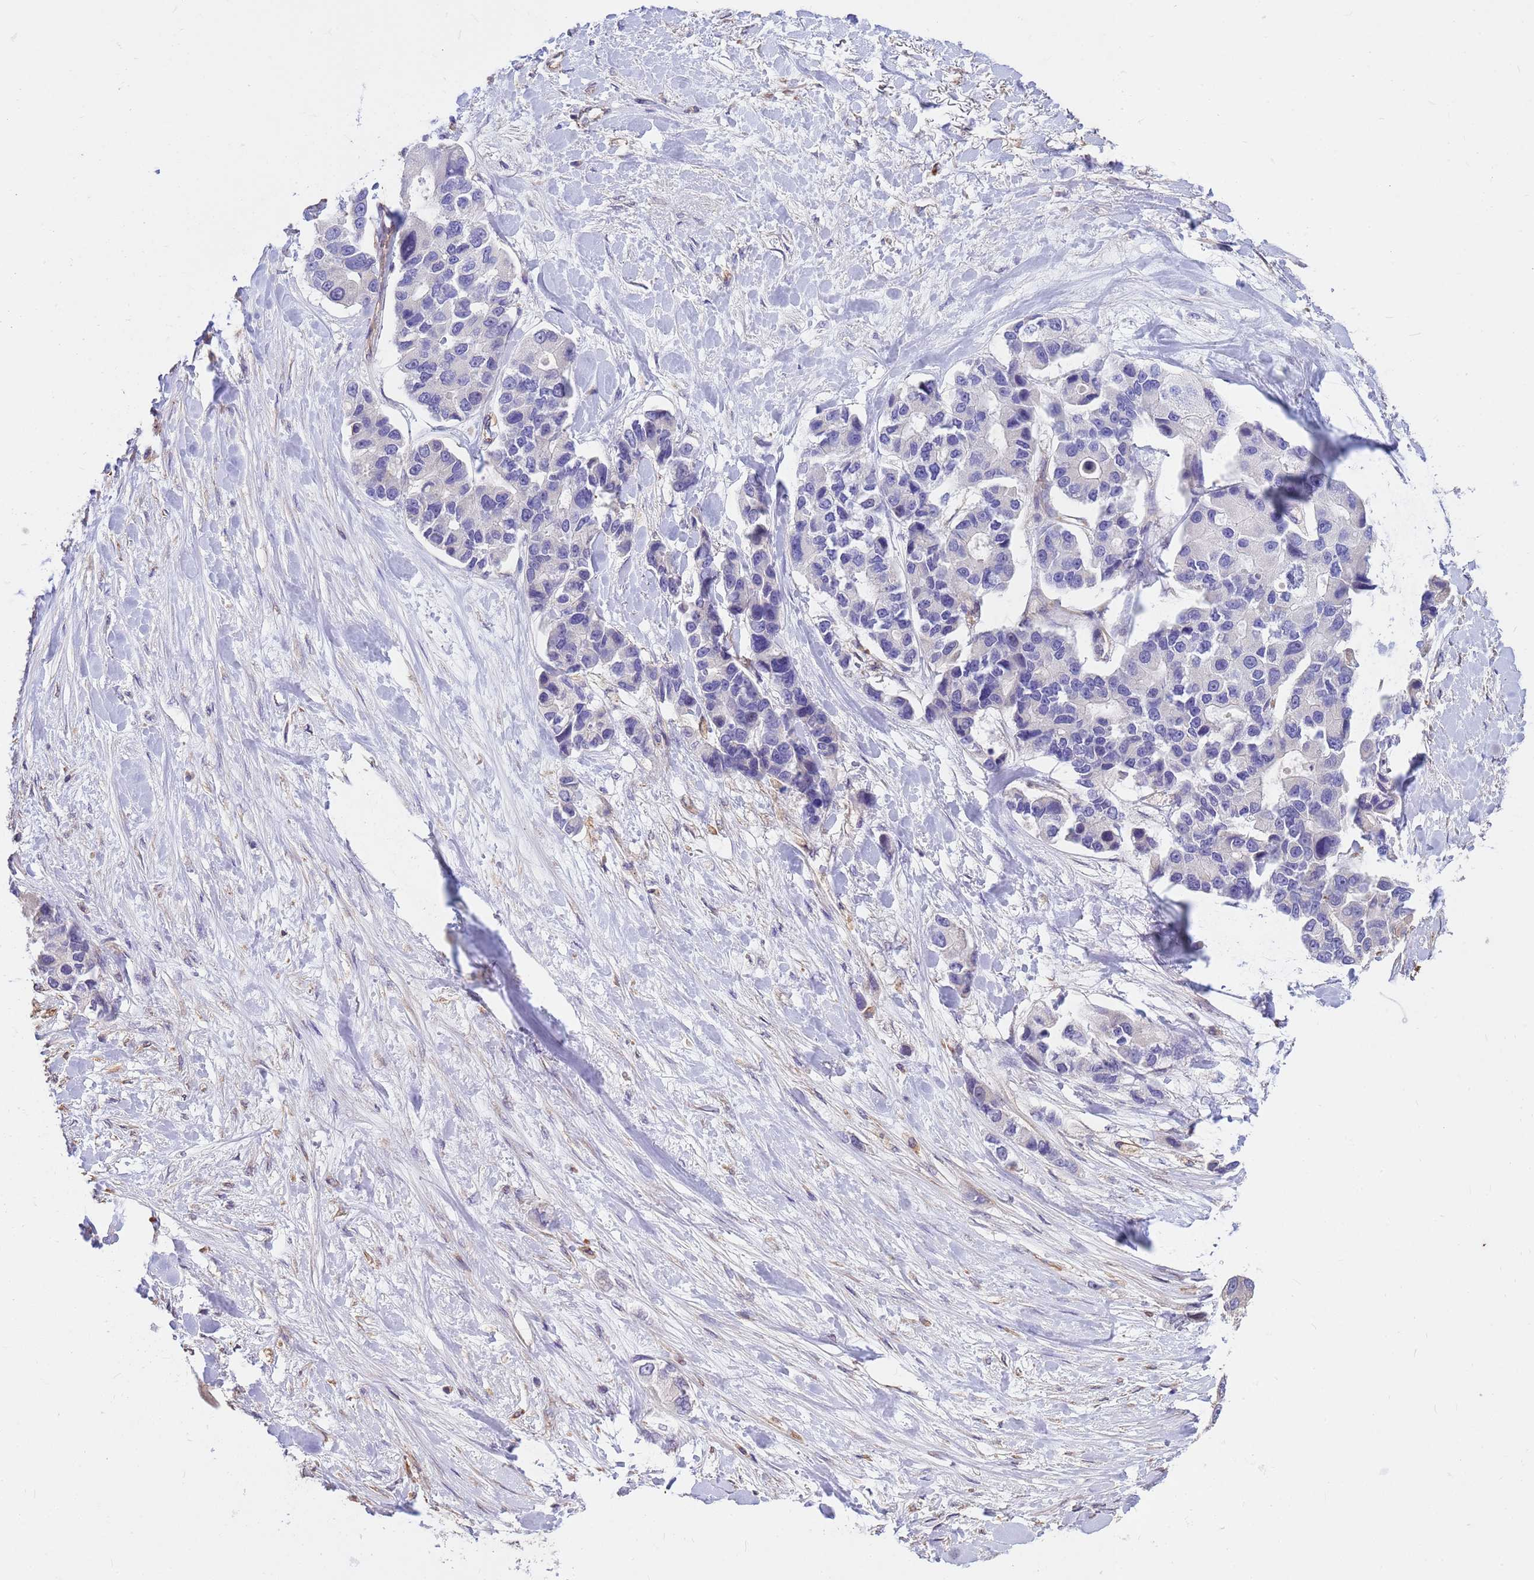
{"staining": {"intensity": "negative", "quantity": "none", "location": "none"}, "tissue": "lung cancer", "cell_type": "Tumor cells", "image_type": "cancer", "snomed": [{"axis": "morphology", "description": "Adenocarcinoma, NOS"}, {"axis": "topography", "description": "Lung"}], "caption": "Immunohistochemistry (IHC) of human adenocarcinoma (lung) shows no staining in tumor cells.", "gene": "TCEAL3", "patient": {"sex": "female", "age": 54}}